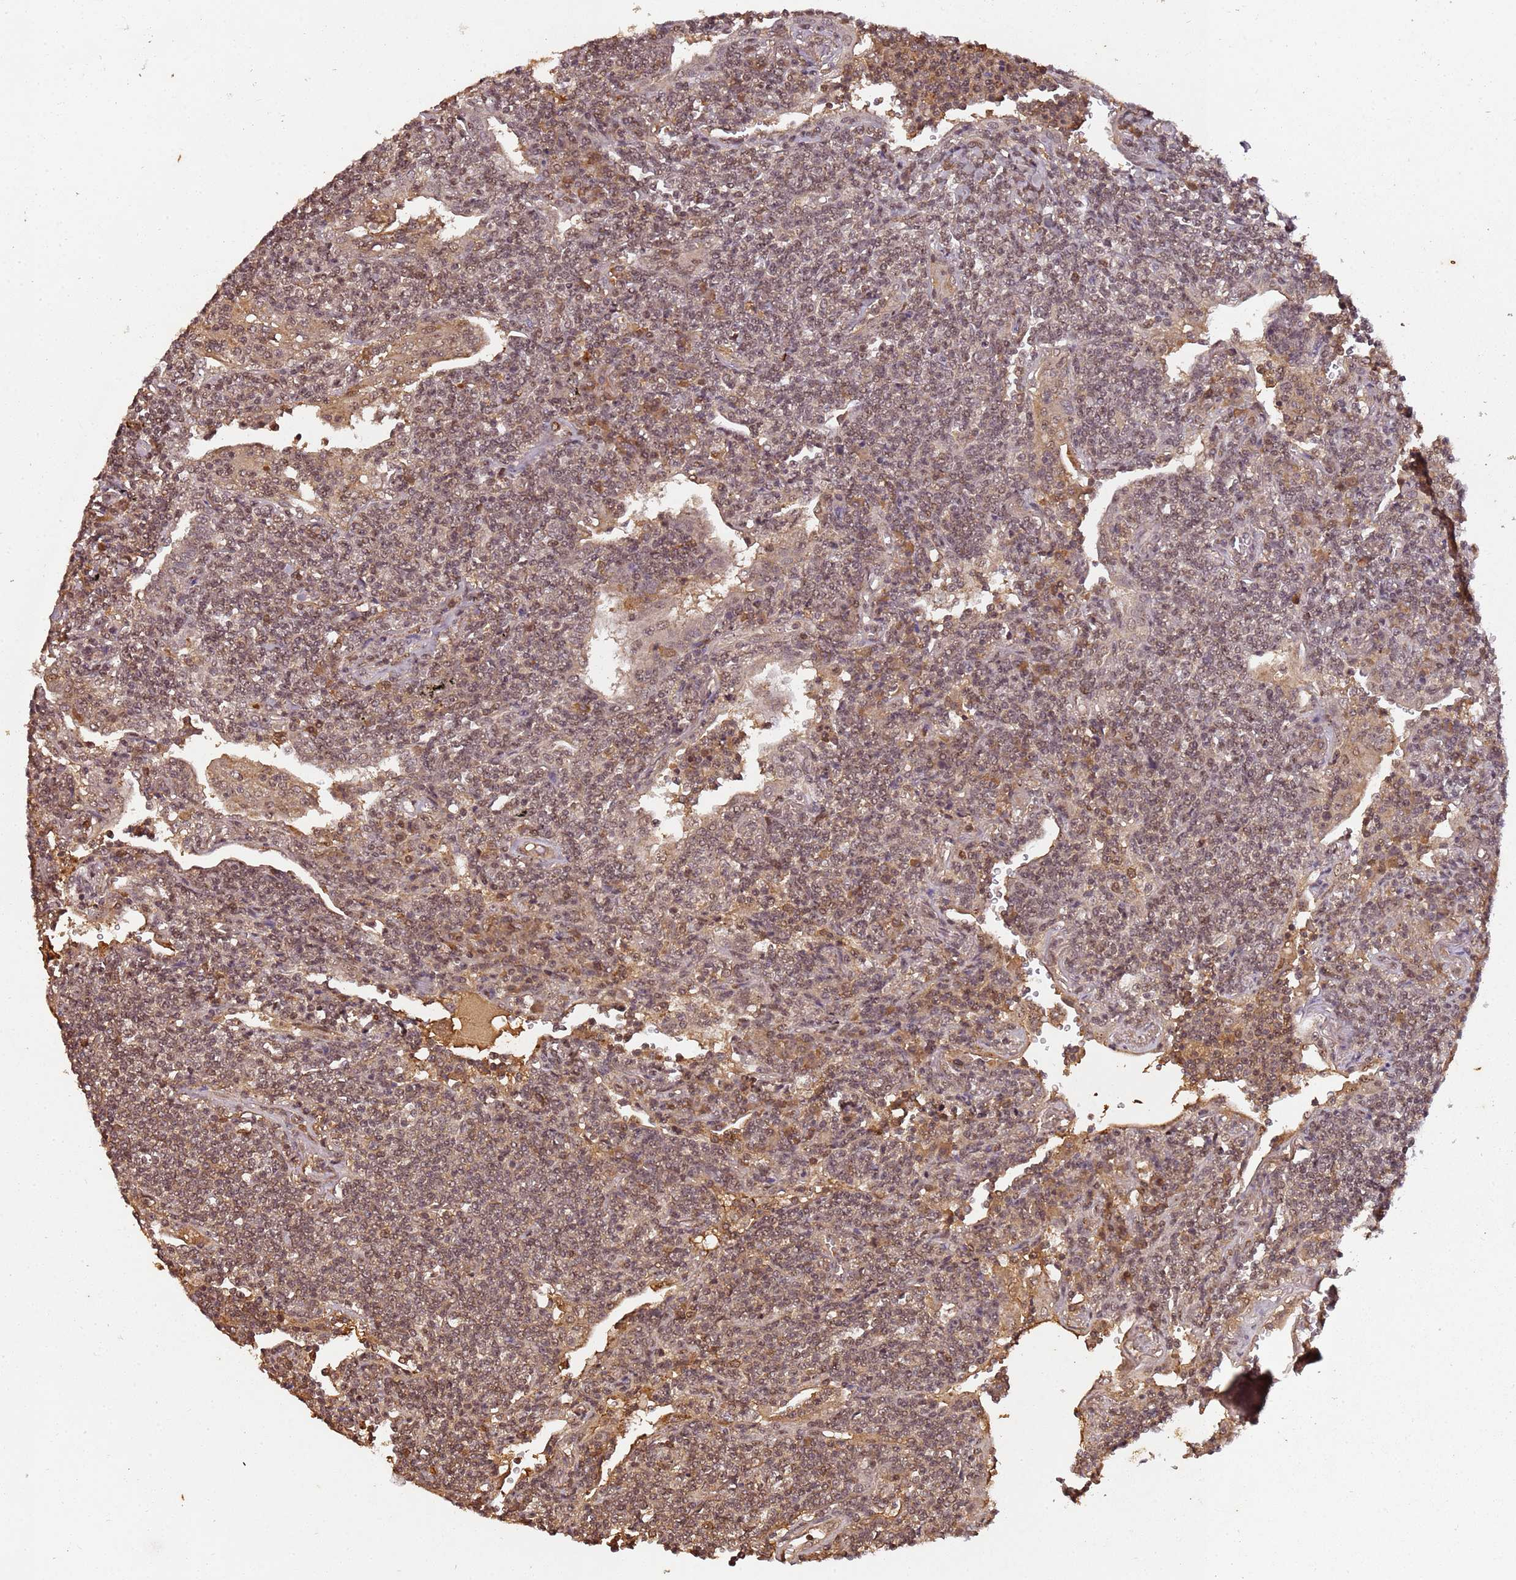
{"staining": {"intensity": "moderate", "quantity": "25%-75%", "location": "nuclear"}, "tissue": "lymphoma", "cell_type": "Tumor cells", "image_type": "cancer", "snomed": [{"axis": "morphology", "description": "Malignant lymphoma, non-Hodgkin's type, Low grade"}, {"axis": "topography", "description": "Lung"}], "caption": "An image of low-grade malignant lymphoma, non-Hodgkin's type stained for a protein displays moderate nuclear brown staining in tumor cells.", "gene": "COL1A2", "patient": {"sex": "female", "age": 71}}